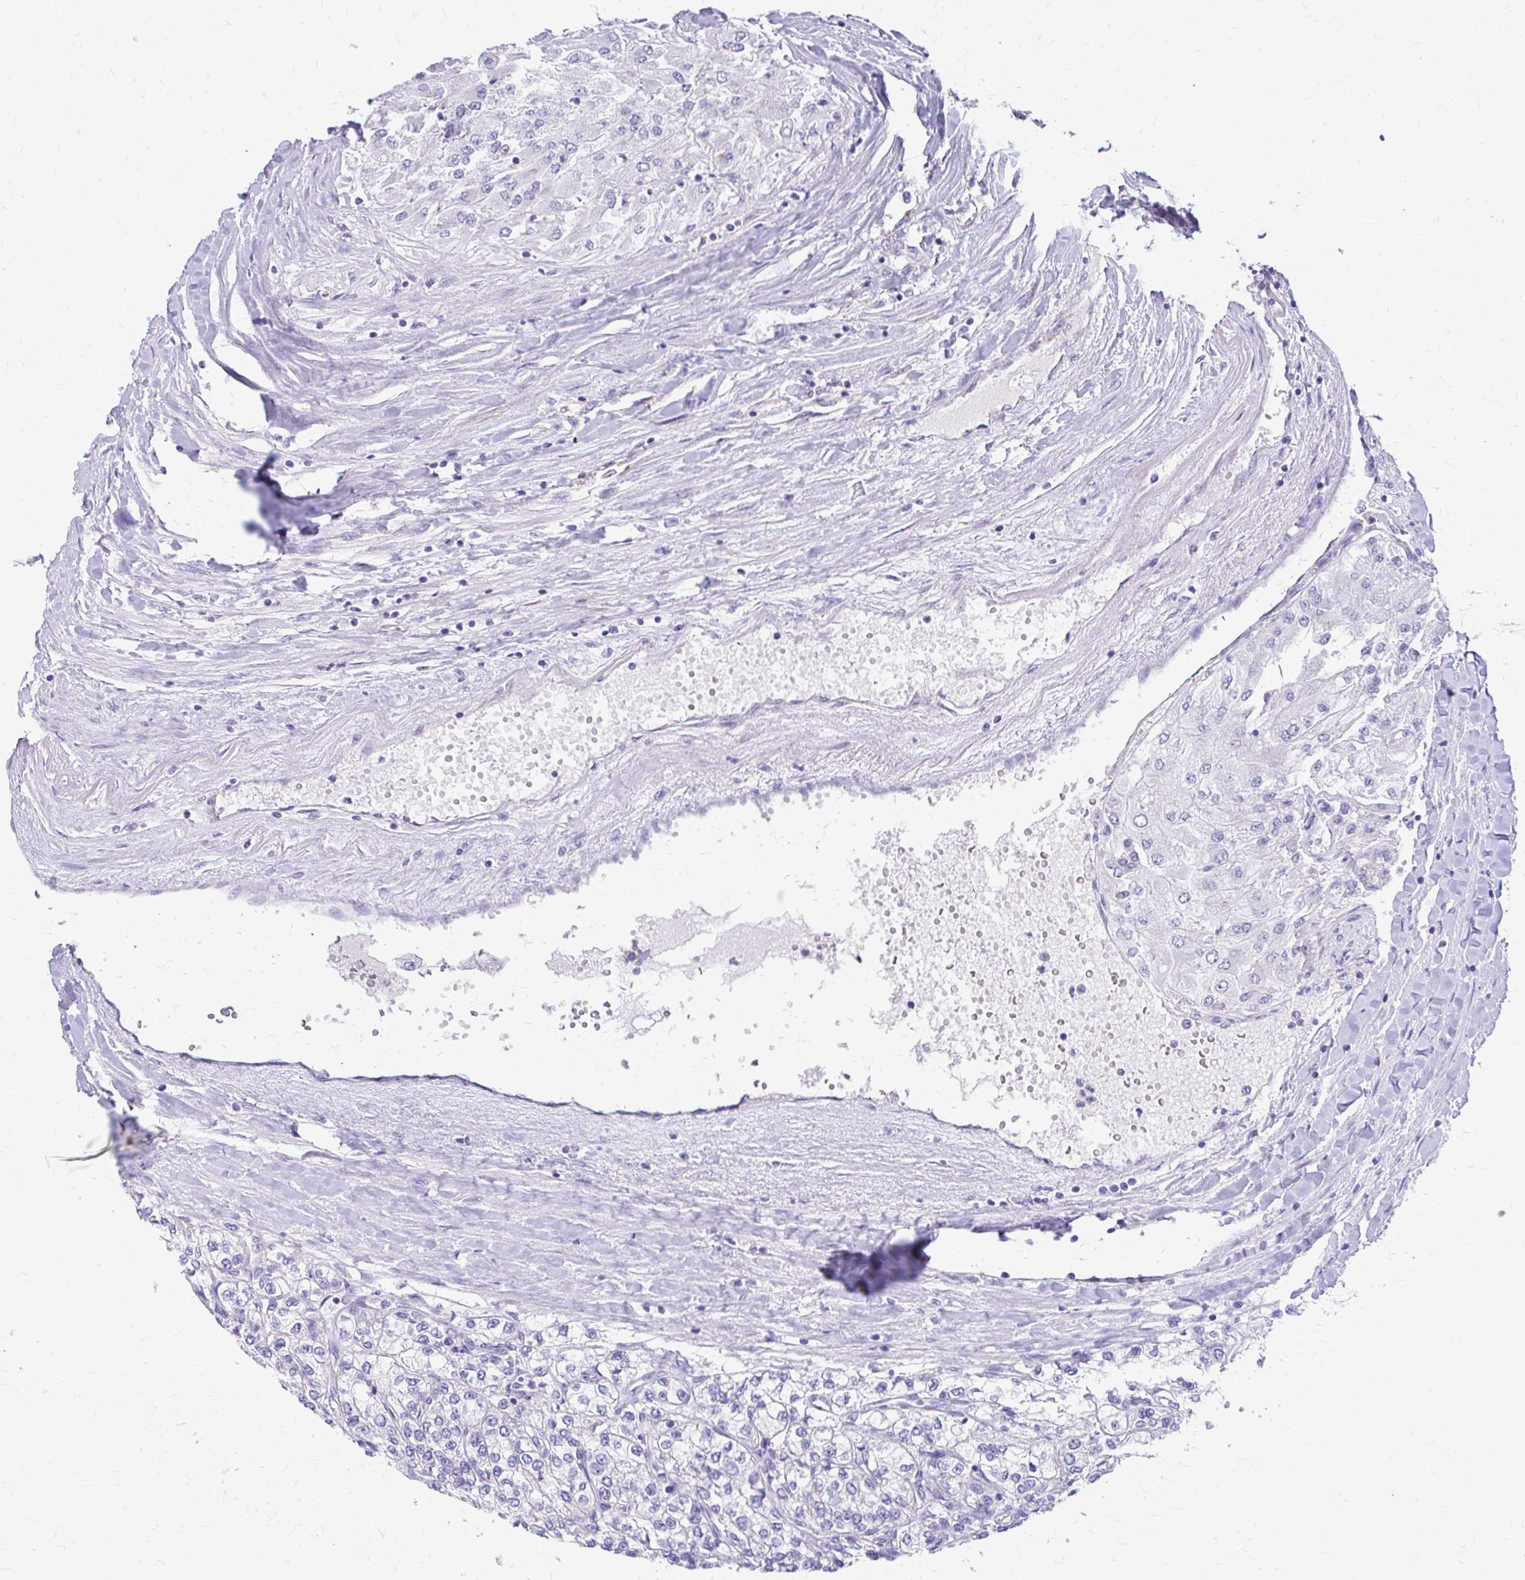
{"staining": {"intensity": "negative", "quantity": "none", "location": "none"}, "tissue": "renal cancer", "cell_type": "Tumor cells", "image_type": "cancer", "snomed": [{"axis": "morphology", "description": "Adenocarcinoma, NOS"}, {"axis": "topography", "description": "Kidney"}], "caption": "This is an immunohistochemistry histopathology image of renal cancer. There is no positivity in tumor cells.", "gene": "MRPL19", "patient": {"sex": "male", "age": 80}}